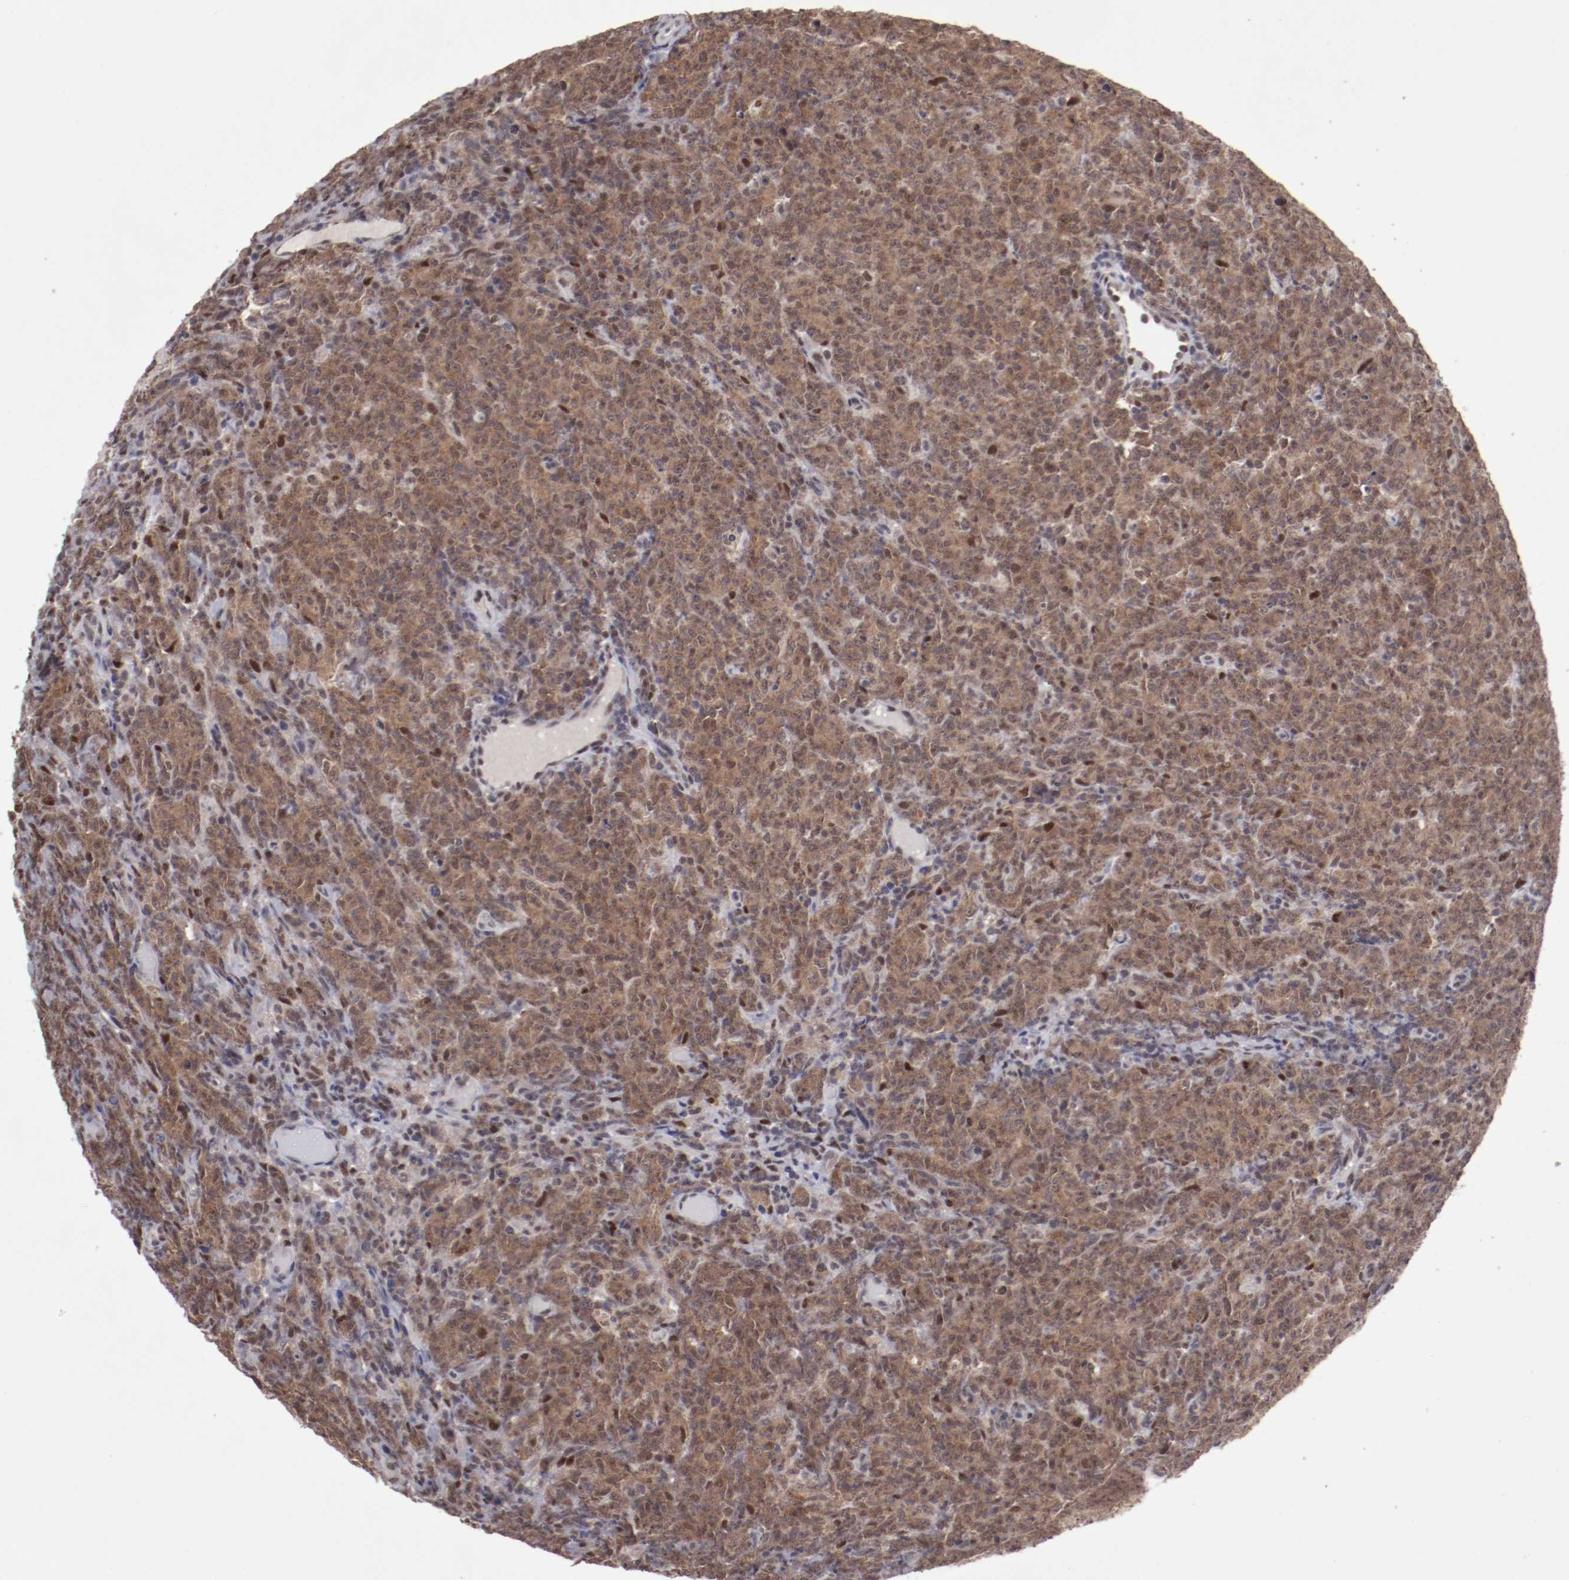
{"staining": {"intensity": "moderate", "quantity": "25%-75%", "location": "cytoplasmic/membranous,nuclear"}, "tissue": "lymphoma", "cell_type": "Tumor cells", "image_type": "cancer", "snomed": [{"axis": "morphology", "description": "Malignant lymphoma, non-Hodgkin's type, High grade"}, {"axis": "topography", "description": "Tonsil"}], "caption": "Immunohistochemistry (IHC) of human malignant lymphoma, non-Hodgkin's type (high-grade) exhibits medium levels of moderate cytoplasmic/membranous and nuclear staining in about 25%-75% of tumor cells.", "gene": "ARNT", "patient": {"sex": "female", "age": 36}}